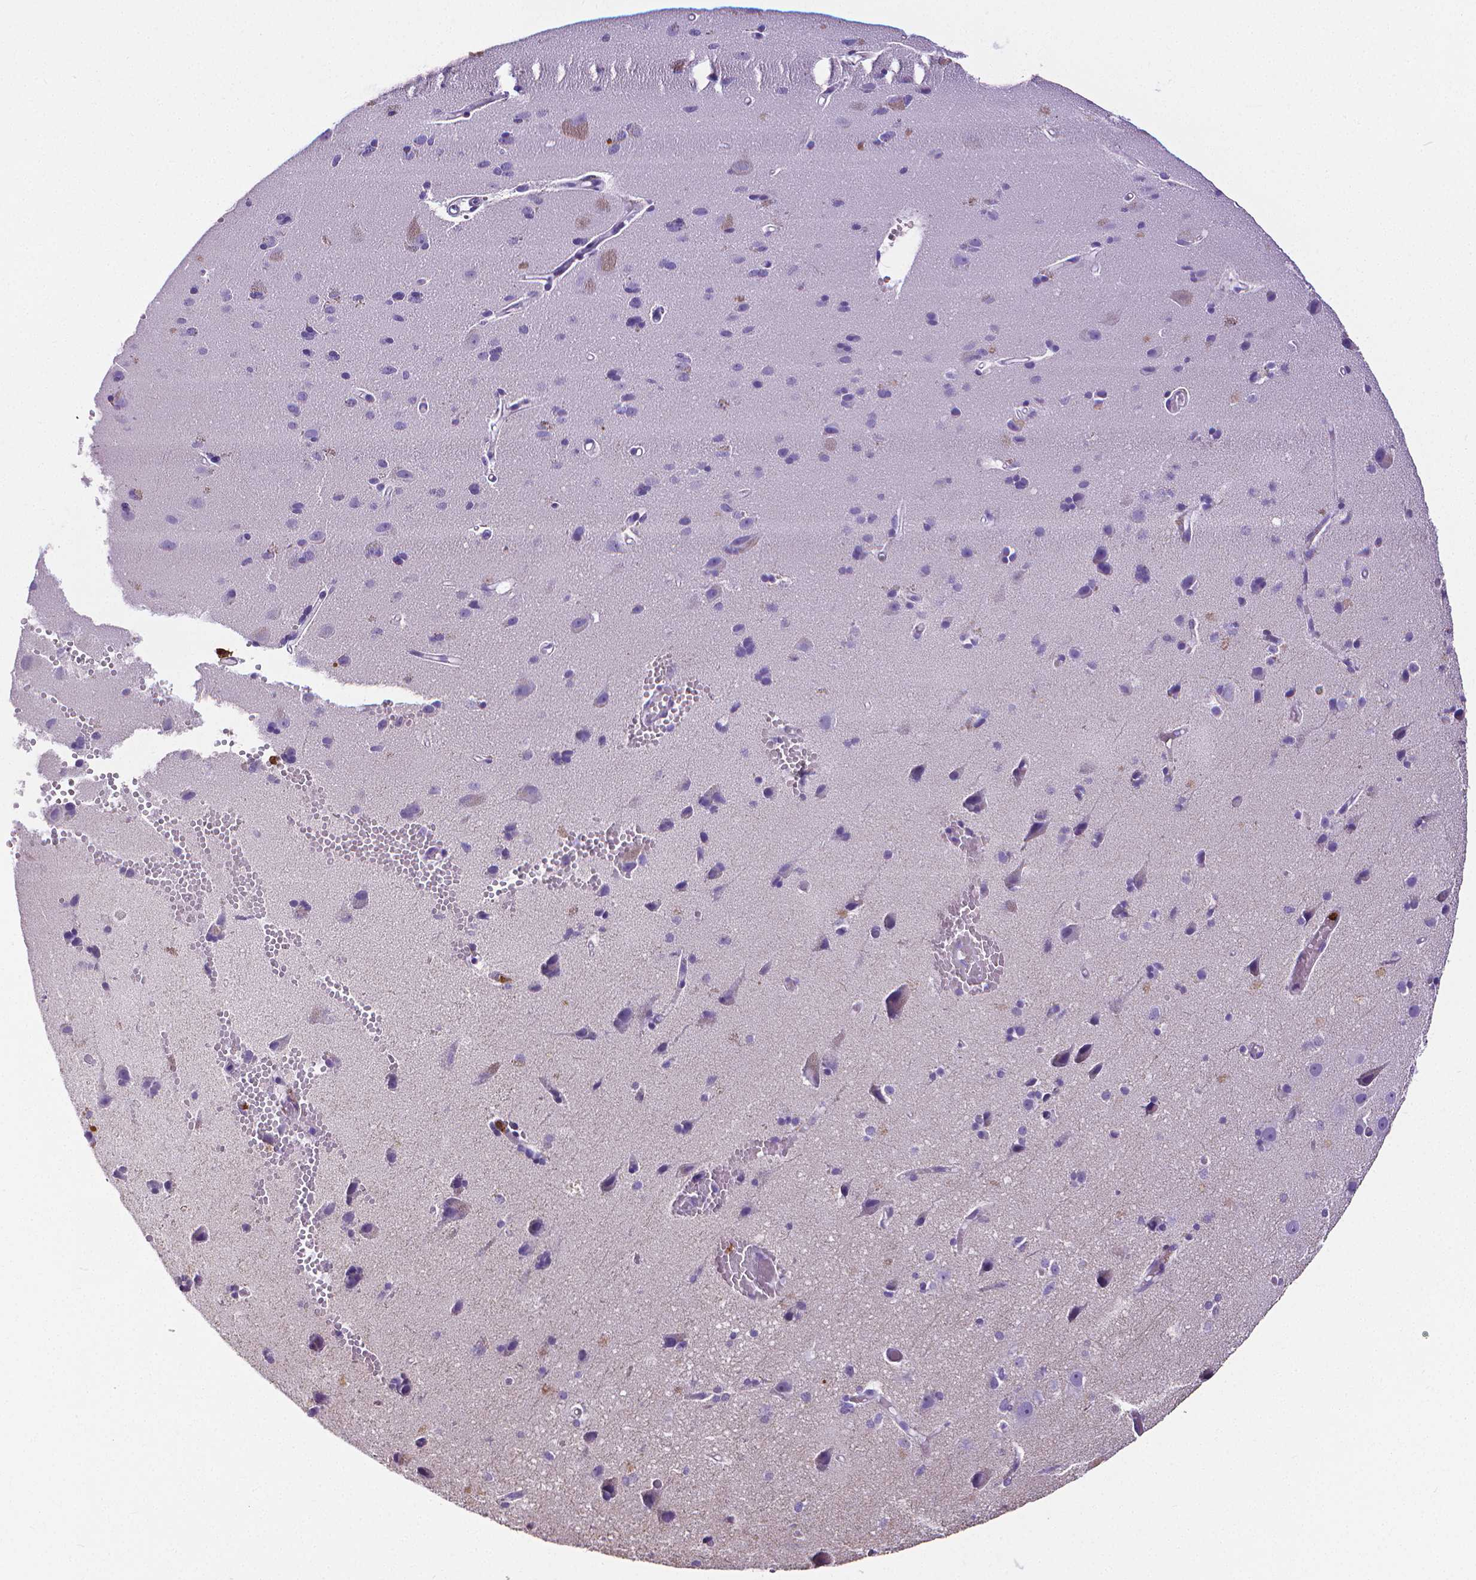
{"staining": {"intensity": "negative", "quantity": "none", "location": "none"}, "tissue": "cerebral cortex", "cell_type": "Endothelial cells", "image_type": "normal", "snomed": [{"axis": "morphology", "description": "Normal tissue, NOS"}, {"axis": "morphology", "description": "Glioma, malignant, High grade"}, {"axis": "topography", "description": "Cerebral cortex"}], "caption": "Immunohistochemistry image of benign cerebral cortex: human cerebral cortex stained with DAB shows no significant protein positivity in endothelial cells. (DAB IHC with hematoxylin counter stain).", "gene": "MMP9", "patient": {"sex": "male", "age": 71}}